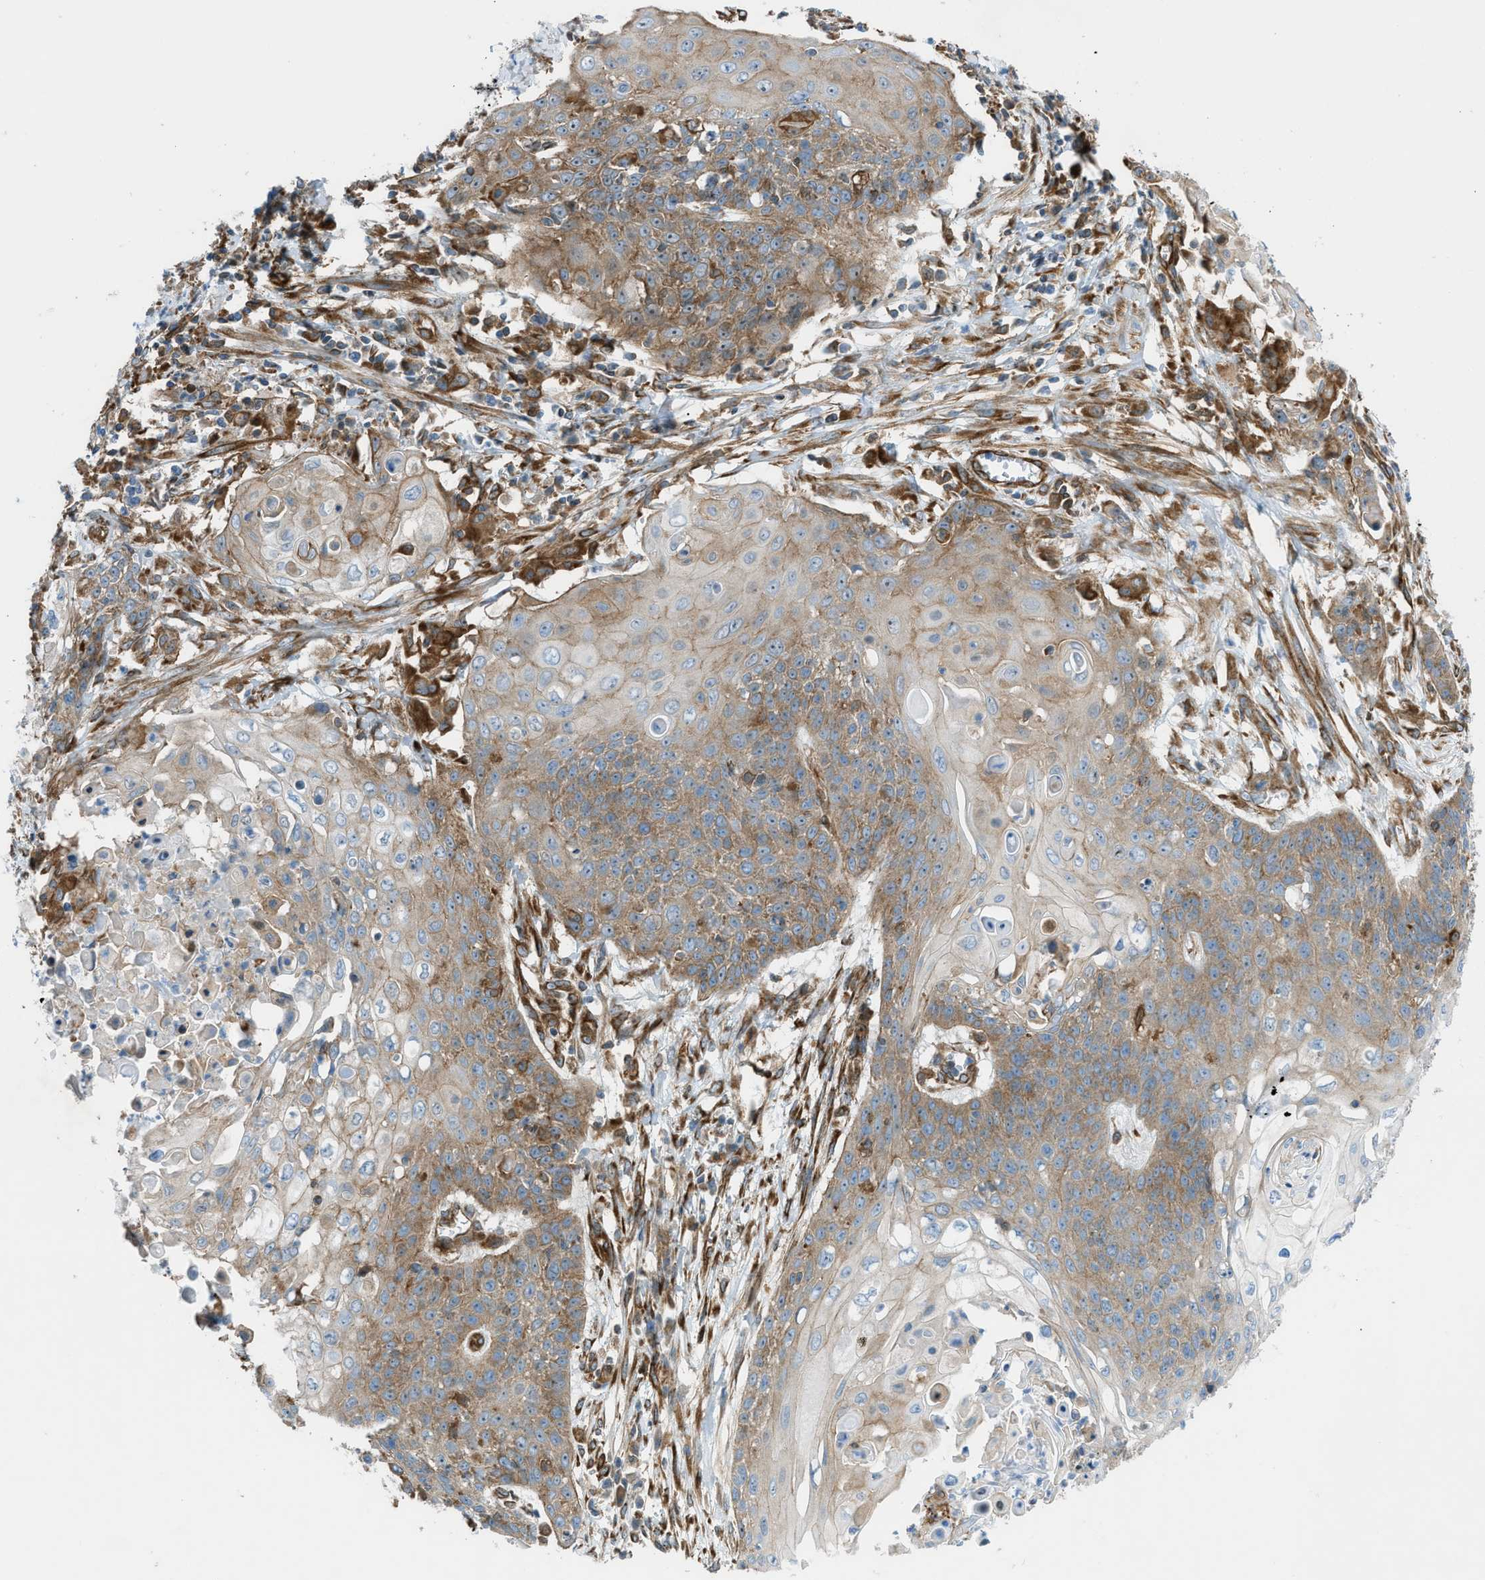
{"staining": {"intensity": "weak", "quantity": ">75%", "location": "cytoplasmic/membranous"}, "tissue": "cervical cancer", "cell_type": "Tumor cells", "image_type": "cancer", "snomed": [{"axis": "morphology", "description": "Squamous cell carcinoma, NOS"}, {"axis": "topography", "description": "Cervix"}], "caption": "The immunohistochemical stain shows weak cytoplasmic/membranous staining in tumor cells of squamous cell carcinoma (cervical) tissue. (DAB (3,3'-diaminobenzidine) = brown stain, brightfield microscopy at high magnification).", "gene": "DMAC1", "patient": {"sex": "female", "age": 39}}